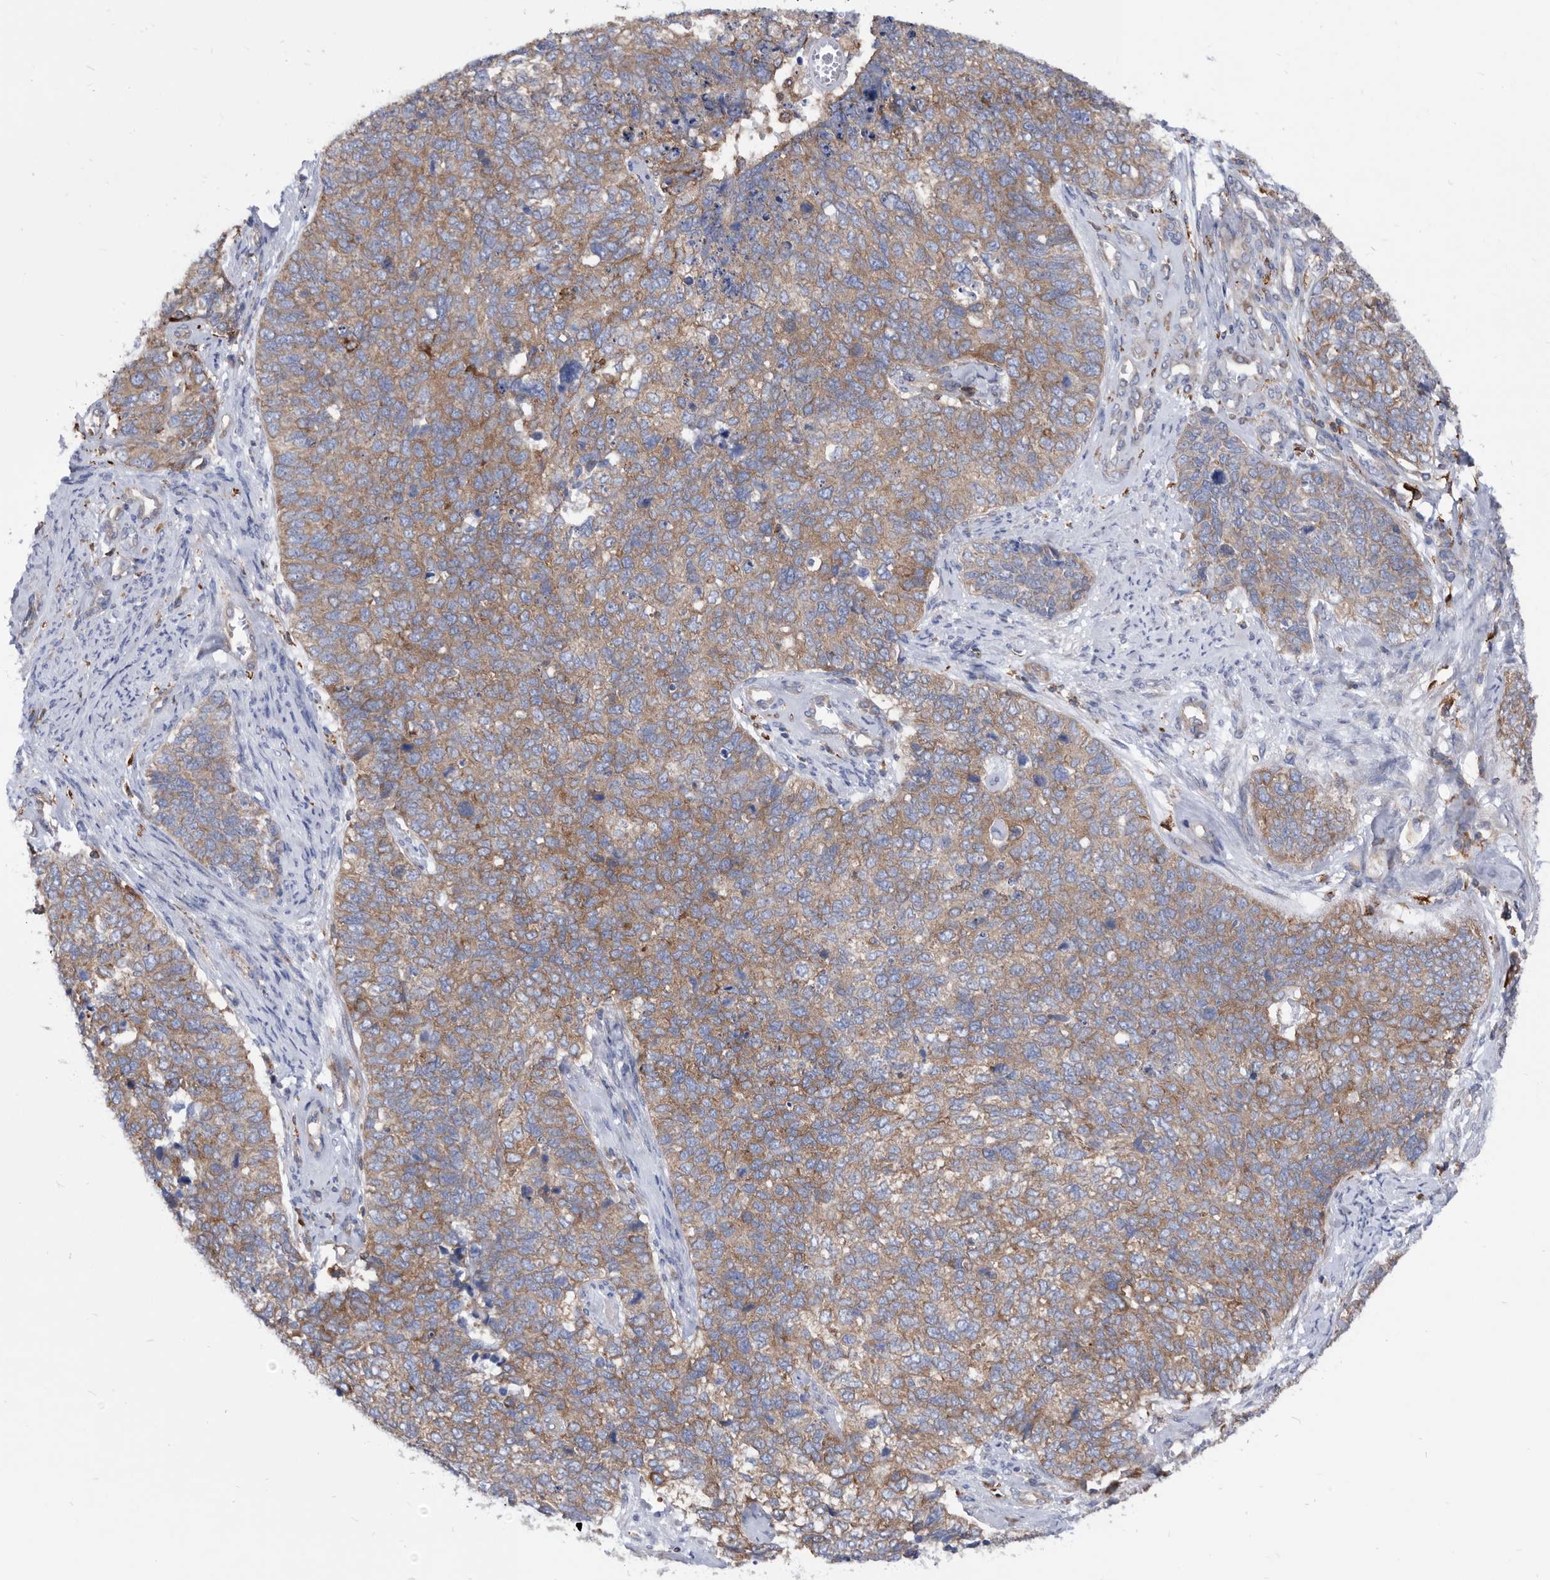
{"staining": {"intensity": "weak", "quantity": "25%-75%", "location": "cytoplasmic/membranous"}, "tissue": "cervical cancer", "cell_type": "Tumor cells", "image_type": "cancer", "snomed": [{"axis": "morphology", "description": "Squamous cell carcinoma, NOS"}, {"axis": "topography", "description": "Cervix"}], "caption": "Protein analysis of cervical cancer (squamous cell carcinoma) tissue displays weak cytoplasmic/membranous positivity in about 25%-75% of tumor cells. Using DAB (brown) and hematoxylin (blue) stains, captured at high magnification using brightfield microscopy.", "gene": "SMG7", "patient": {"sex": "female", "age": 63}}